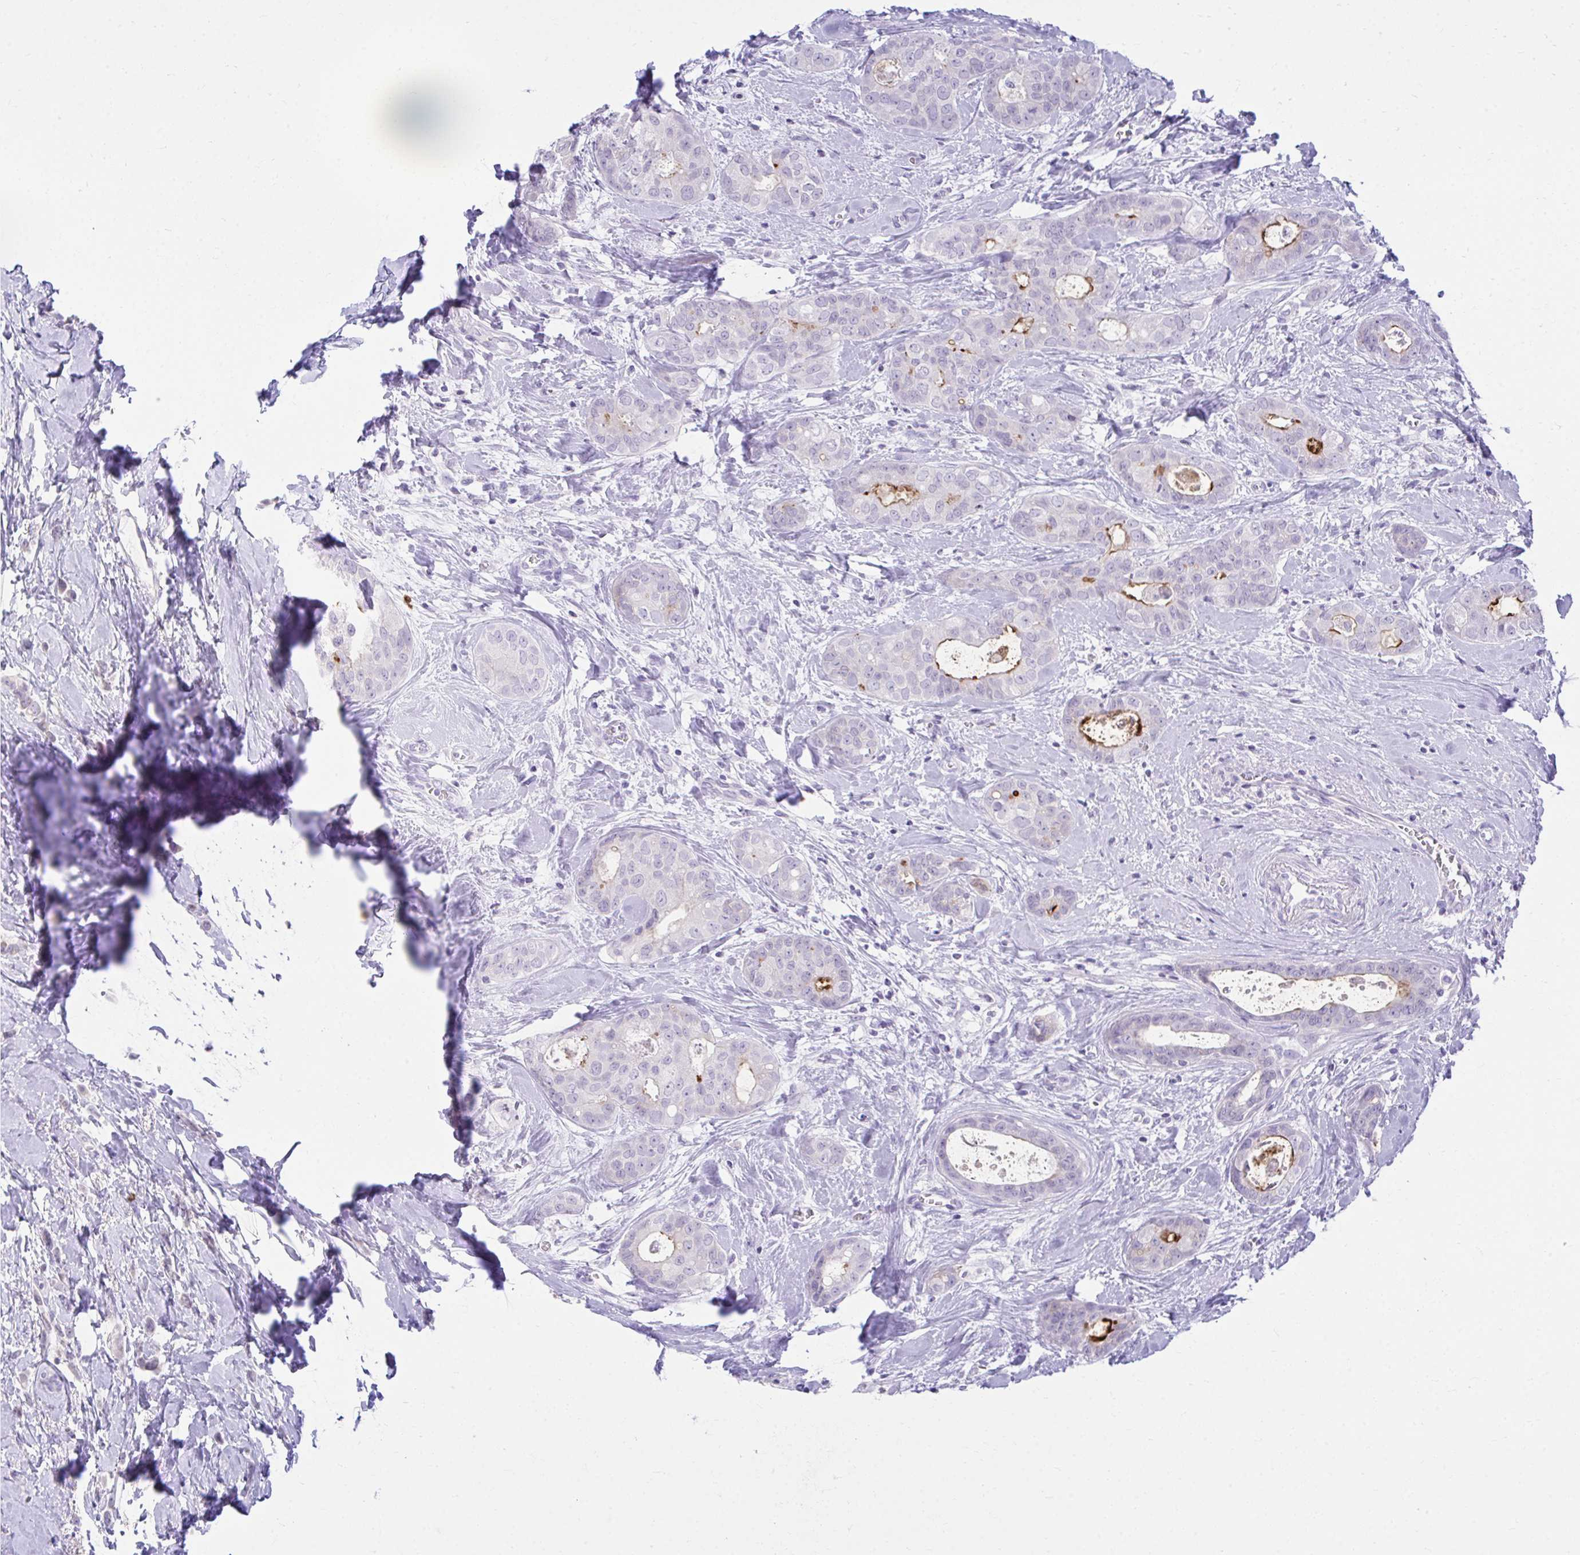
{"staining": {"intensity": "strong", "quantity": "<25%", "location": "cytoplasmic/membranous"}, "tissue": "breast cancer", "cell_type": "Tumor cells", "image_type": "cancer", "snomed": [{"axis": "morphology", "description": "Duct carcinoma"}, {"axis": "topography", "description": "Breast"}], "caption": "Protein expression analysis of infiltrating ductal carcinoma (breast) exhibits strong cytoplasmic/membranous expression in about <25% of tumor cells.", "gene": "OR7A5", "patient": {"sex": "female", "age": 45}}